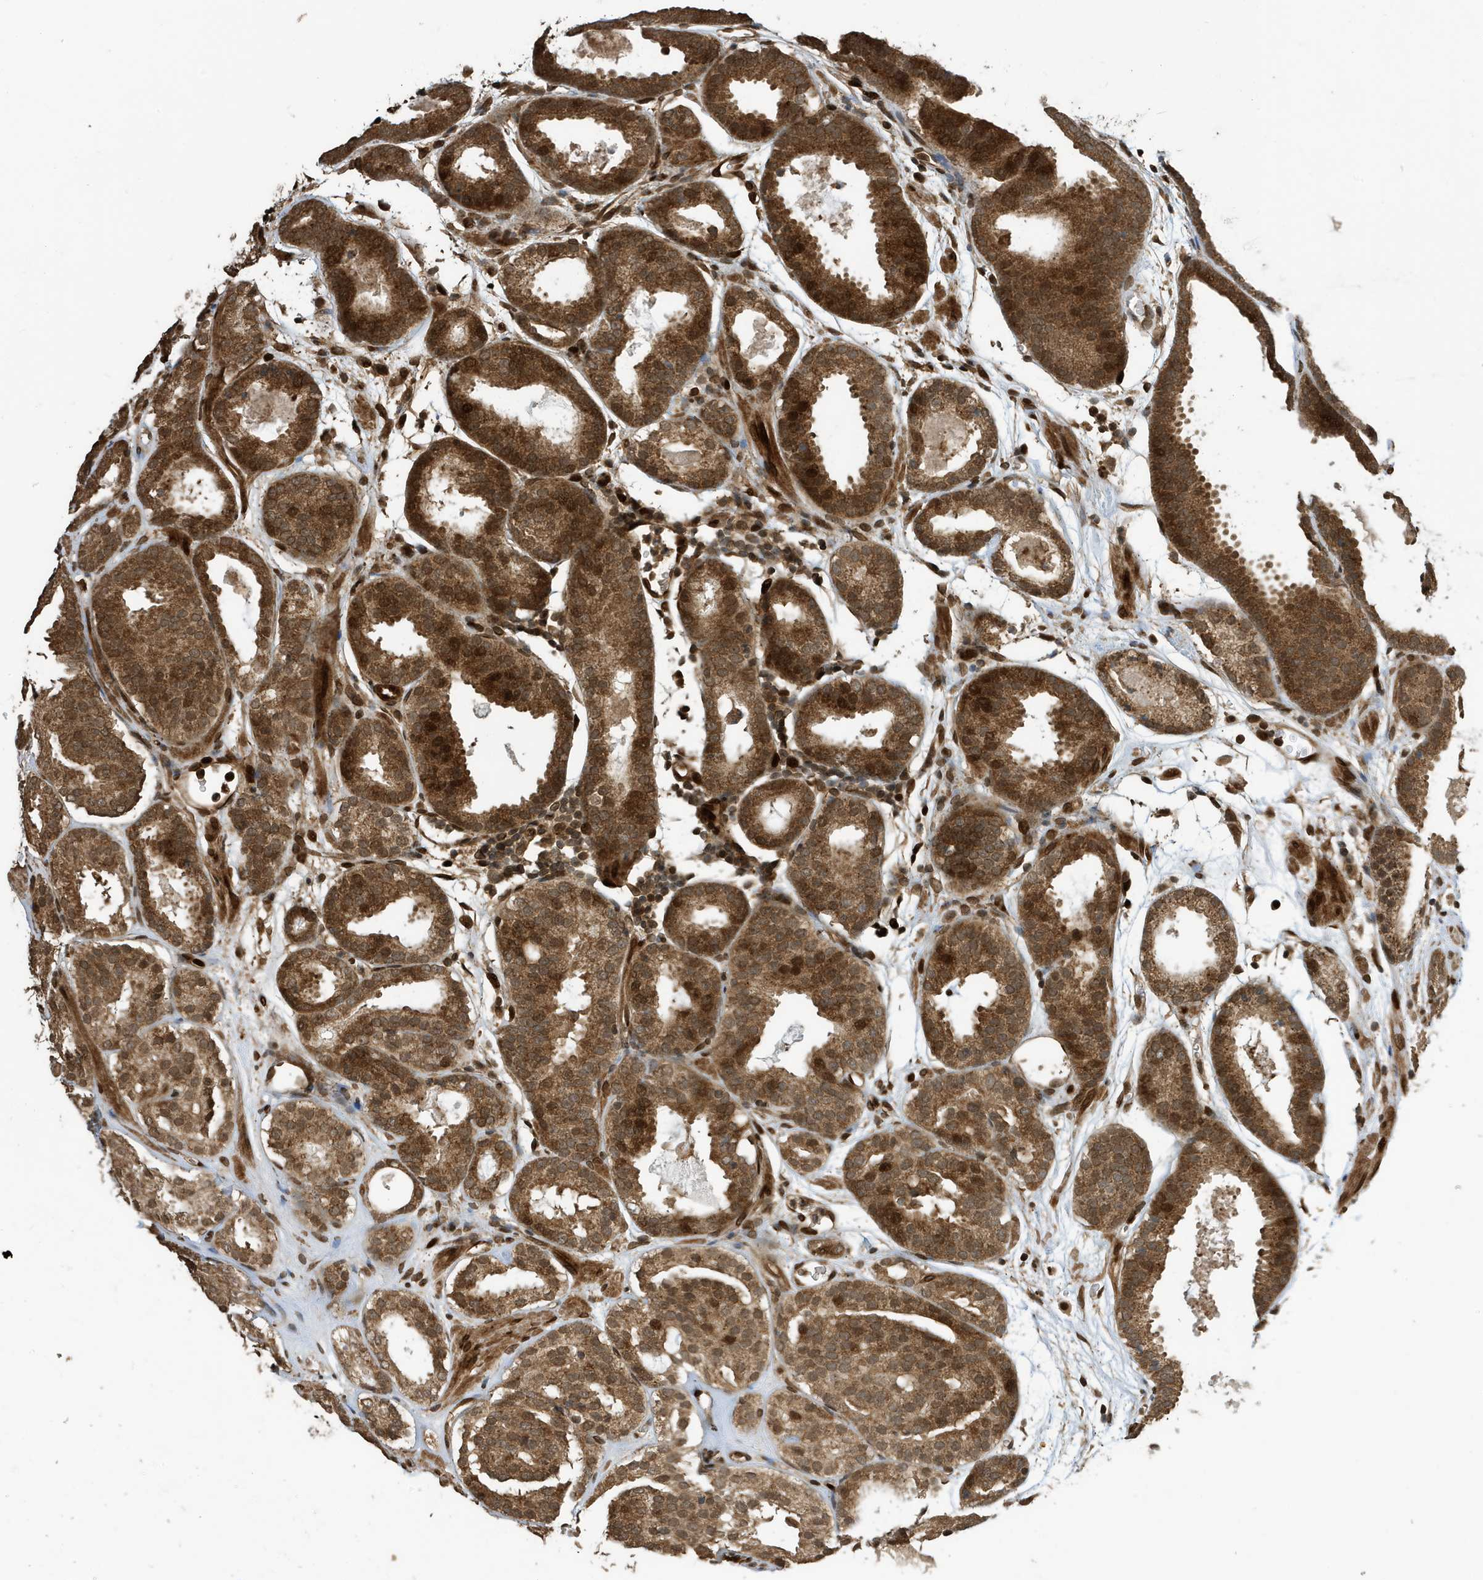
{"staining": {"intensity": "moderate", "quantity": ">75%", "location": "cytoplasmic/membranous,nuclear"}, "tissue": "prostate cancer", "cell_type": "Tumor cells", "image_type": "cancer", "snomed": [{"axis": "morphology", "description": "Adenocarcinoma, Low grade"}, {"axis": "topography", "description": "Prostate"}], "caption": "Moderate cytoplasmic/membranous and nuclear expression for a protein is present in about >75% of tumor cells of low-grade adenocarcinoma (prostate) using immunohistochemistry.", "gene": "DUSP18", "patient": {"sex": "male", "age": 69}}